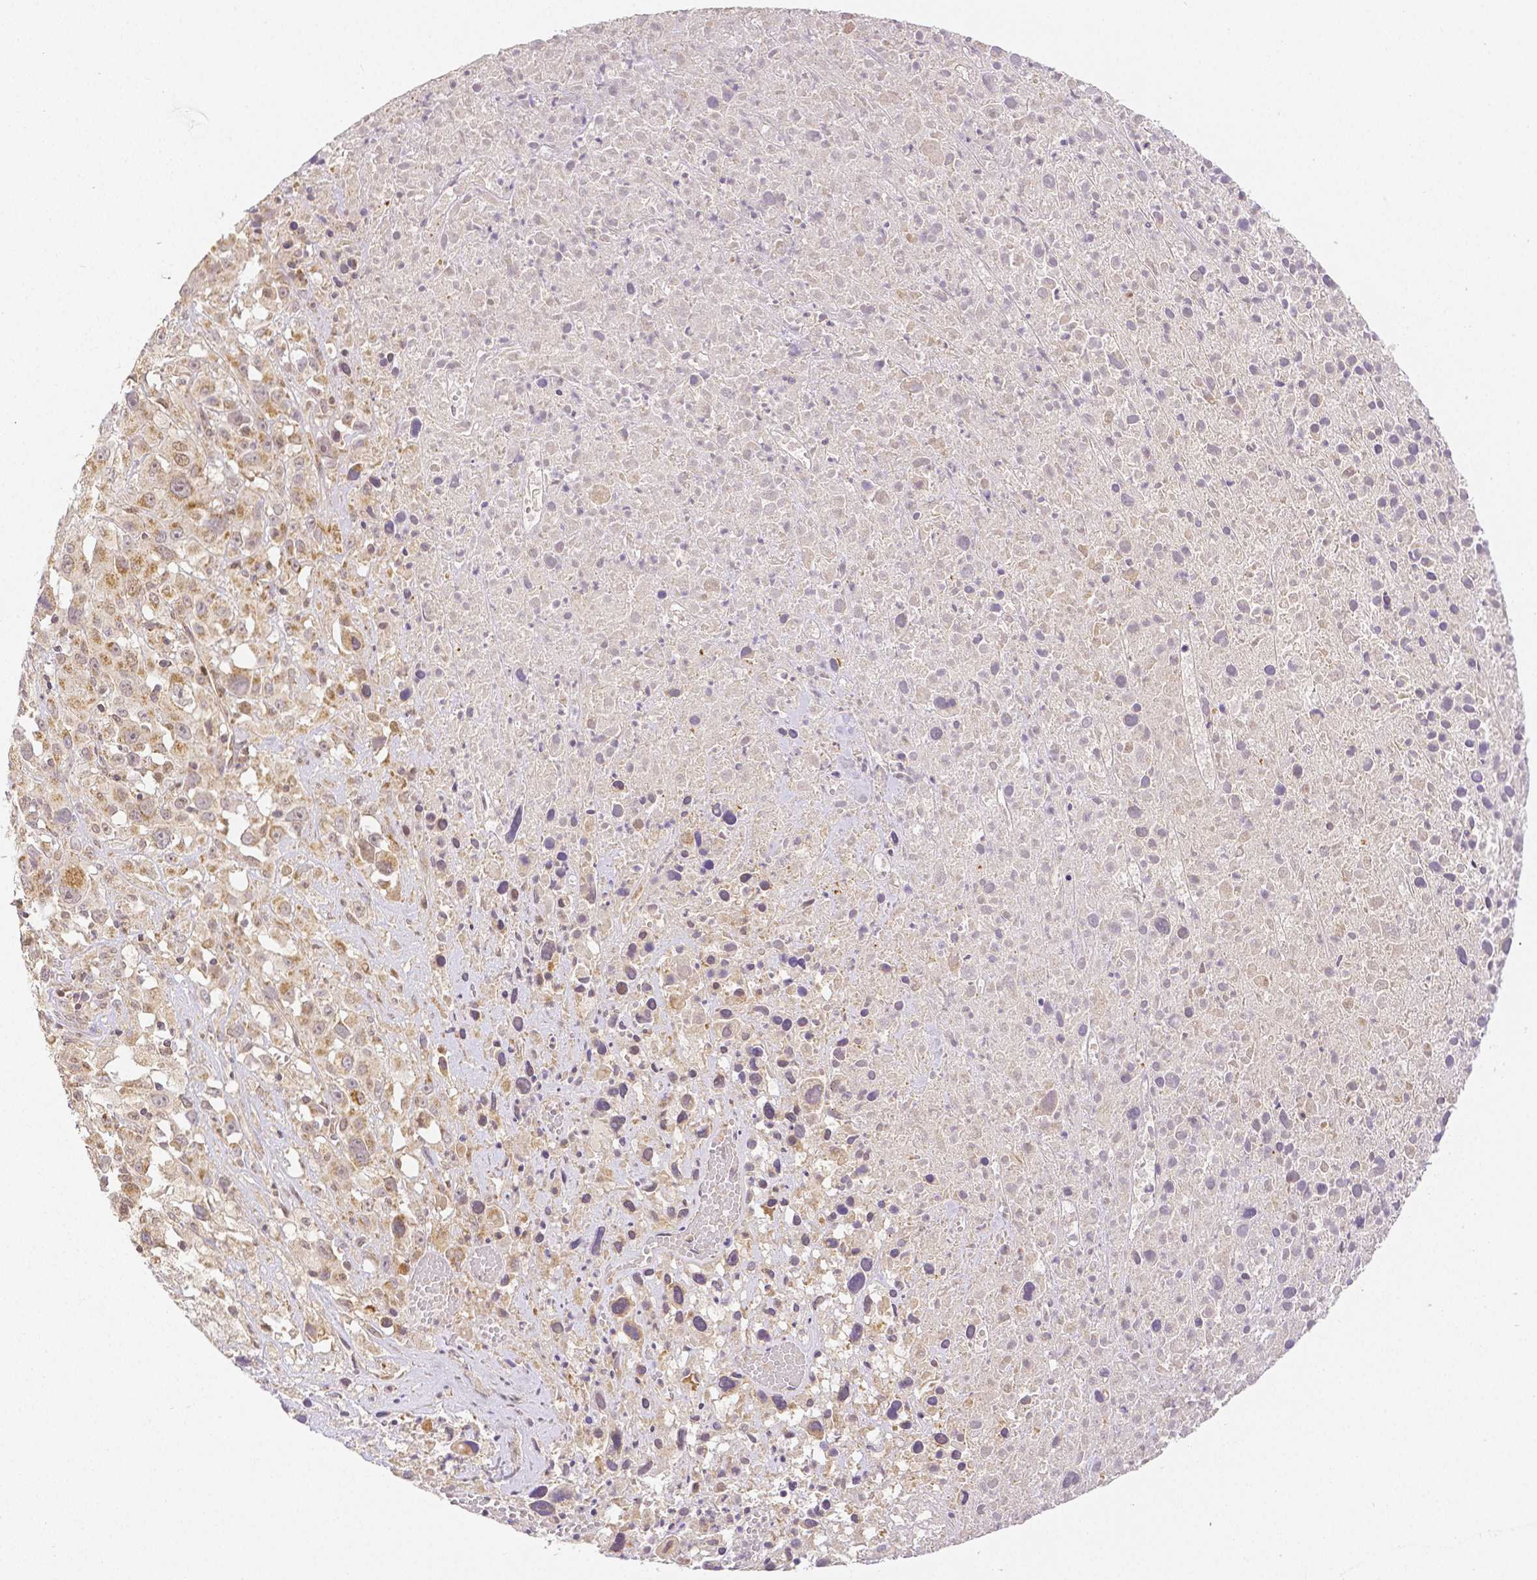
{"staining": {"intensity": "moderate", "quantity": "25%-75%", "location": "cytoplasmic/membranous,nuclear"}, "tissue": "melanoma", "cell_type": "Tumor cells", "image_type": "cancer", "snomed": [{"axis": "morphology", "description": "Malignant melanoma, Metastatic site"}, {"axis": "topography", "description": "Soft tissue"}], "caption": "Malignant melanoma (metastatic site) stained with DAB (3,3'-diaminobenzidine) immunohistochemistry displays medium levels of moderate cytoplasmic/membranous and nuclear expression in approximately 25%-75% of tumor cells.", "gene": "RHOT1", "patient": {"sex": "male", "age": 50}}